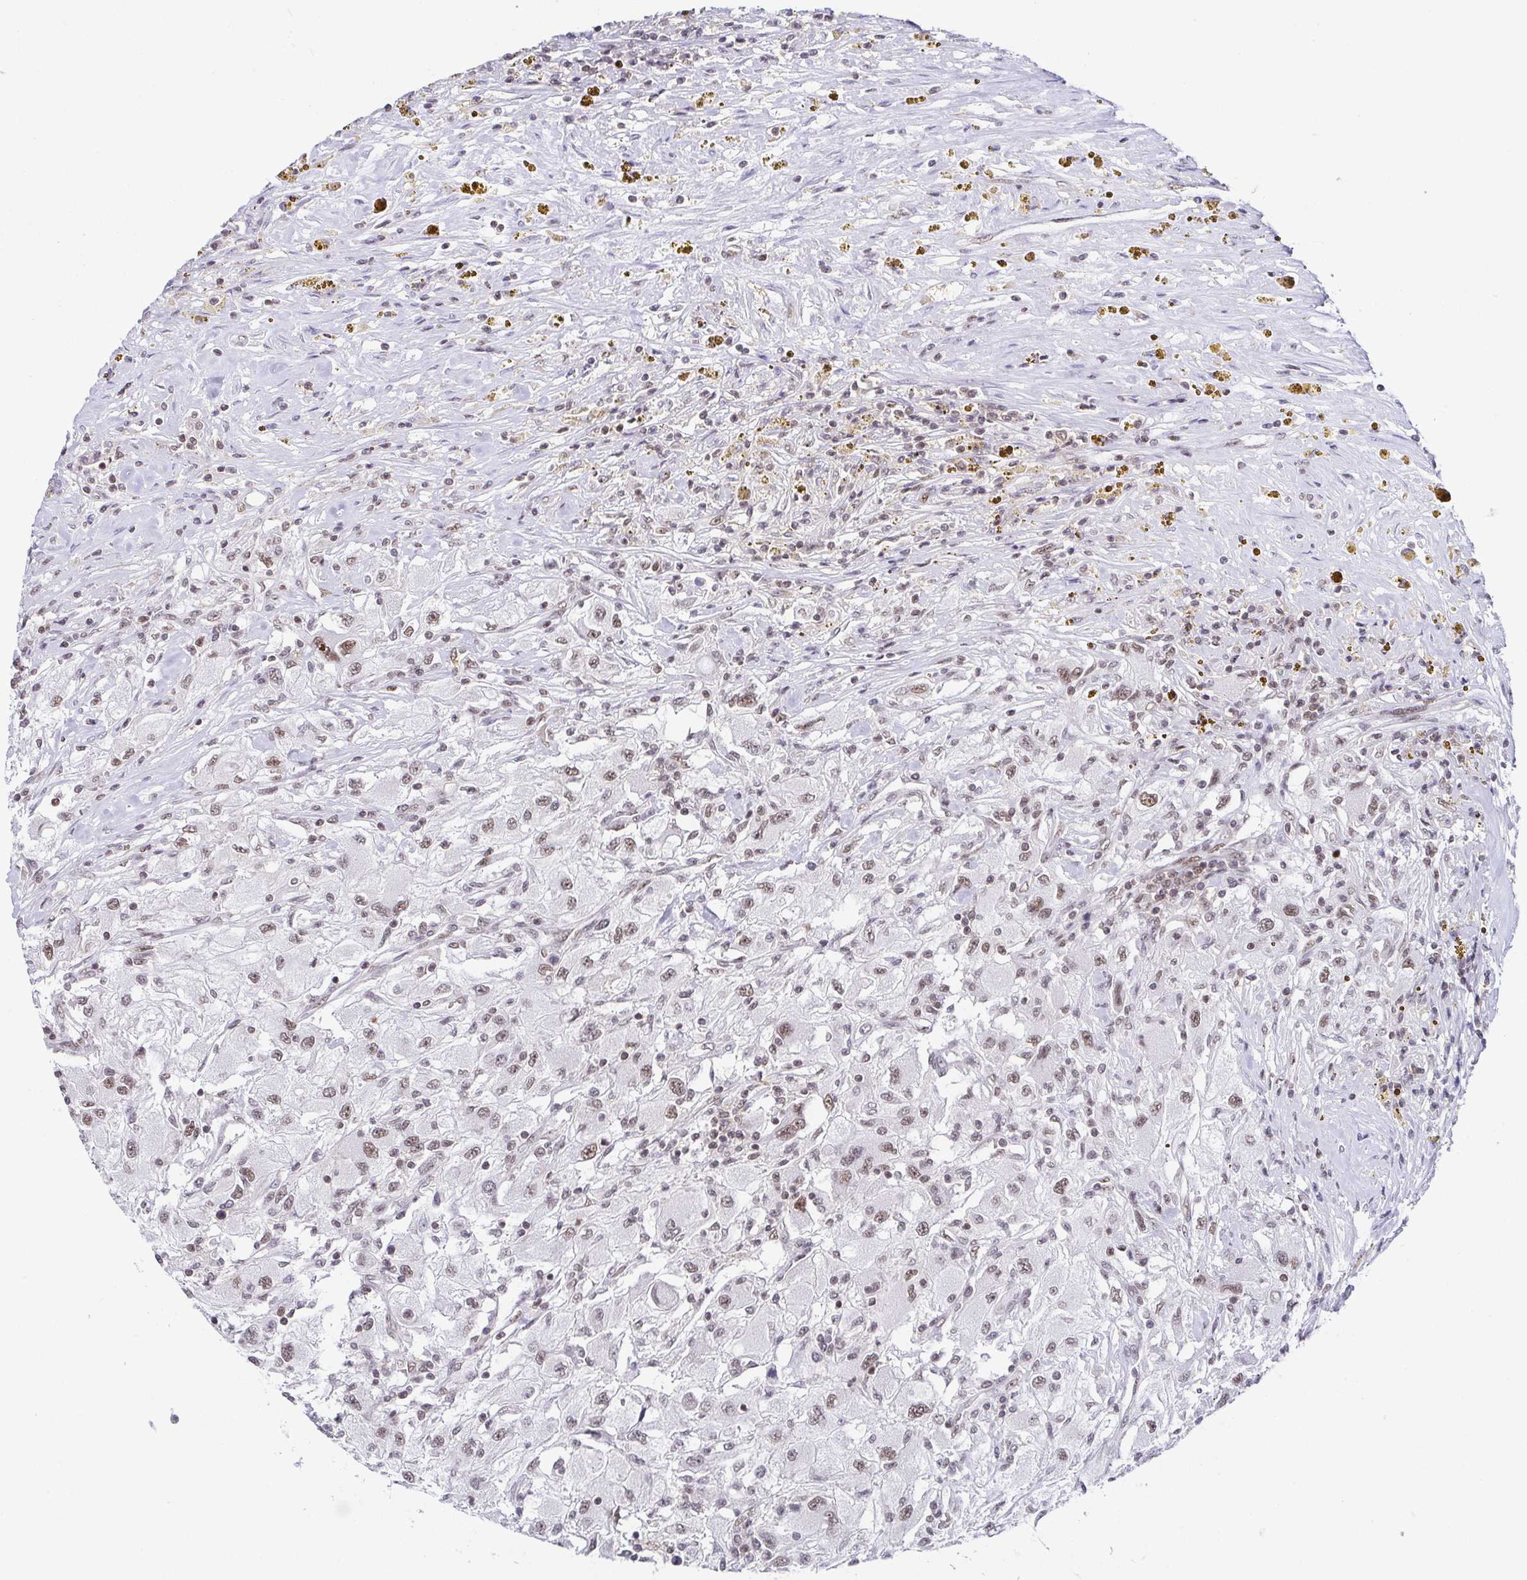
{"staining": {"intensity": "weak", "quantity": ">75%", "location": "nuclear"}, "tissue": "renal cancer", "cell_type": "Tumor cells", "image_type": "cancer", "snomed": [{"axis": "morphology", "description": "Adenocarcinoma, NOS"}, {"axis": "topography", "description": "Kidney"}], "caption": "Weak nuclear staining for a protein is present in about >75% of tumor cells of adenocarcinoma (renal) using IHC.", "gene": "EWSR1", "patient": {"sex": "female", "age": 67}}